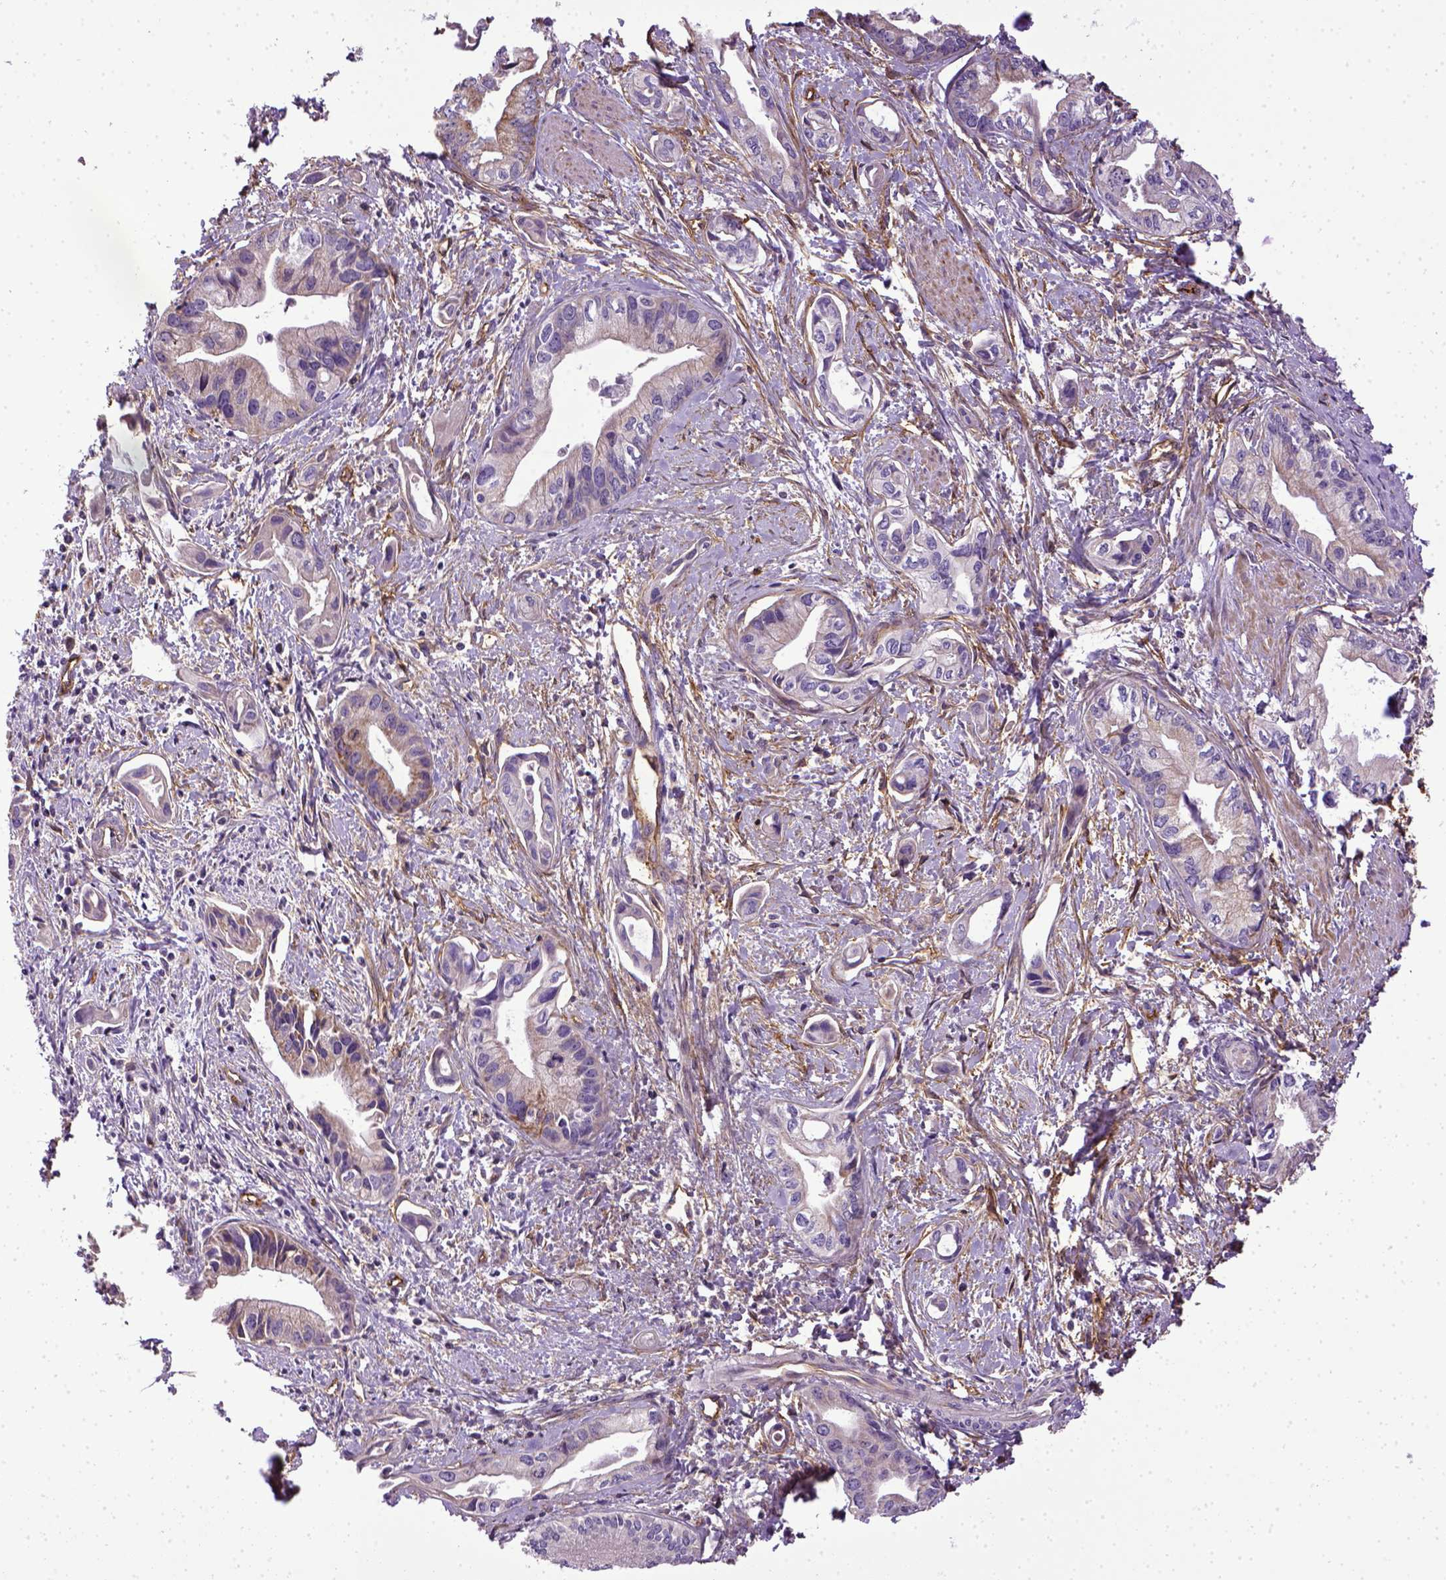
{"staining": {"intensity": "negative", "quantity": "none", "location": "none"}, "tissue": "pancreatic cancer", "cell_type": "Tumor cells", "image_type": "cancer", "snomed": [{"axis": "morphology", "description": "Adenocarcinoma, NOS"}, {"axis": "topography", "description": "Pancreas"}], "caption": "Adenocarcinoma (pancreatic) was stained to show a protein in brown. There is no significant staining in tumor cells. The staining is performed using DAB brown chromogen with nuclei counter-stained in using hematoxylin.", "gene": "ENG", "patient": {"sex": "female", "age": 61}}